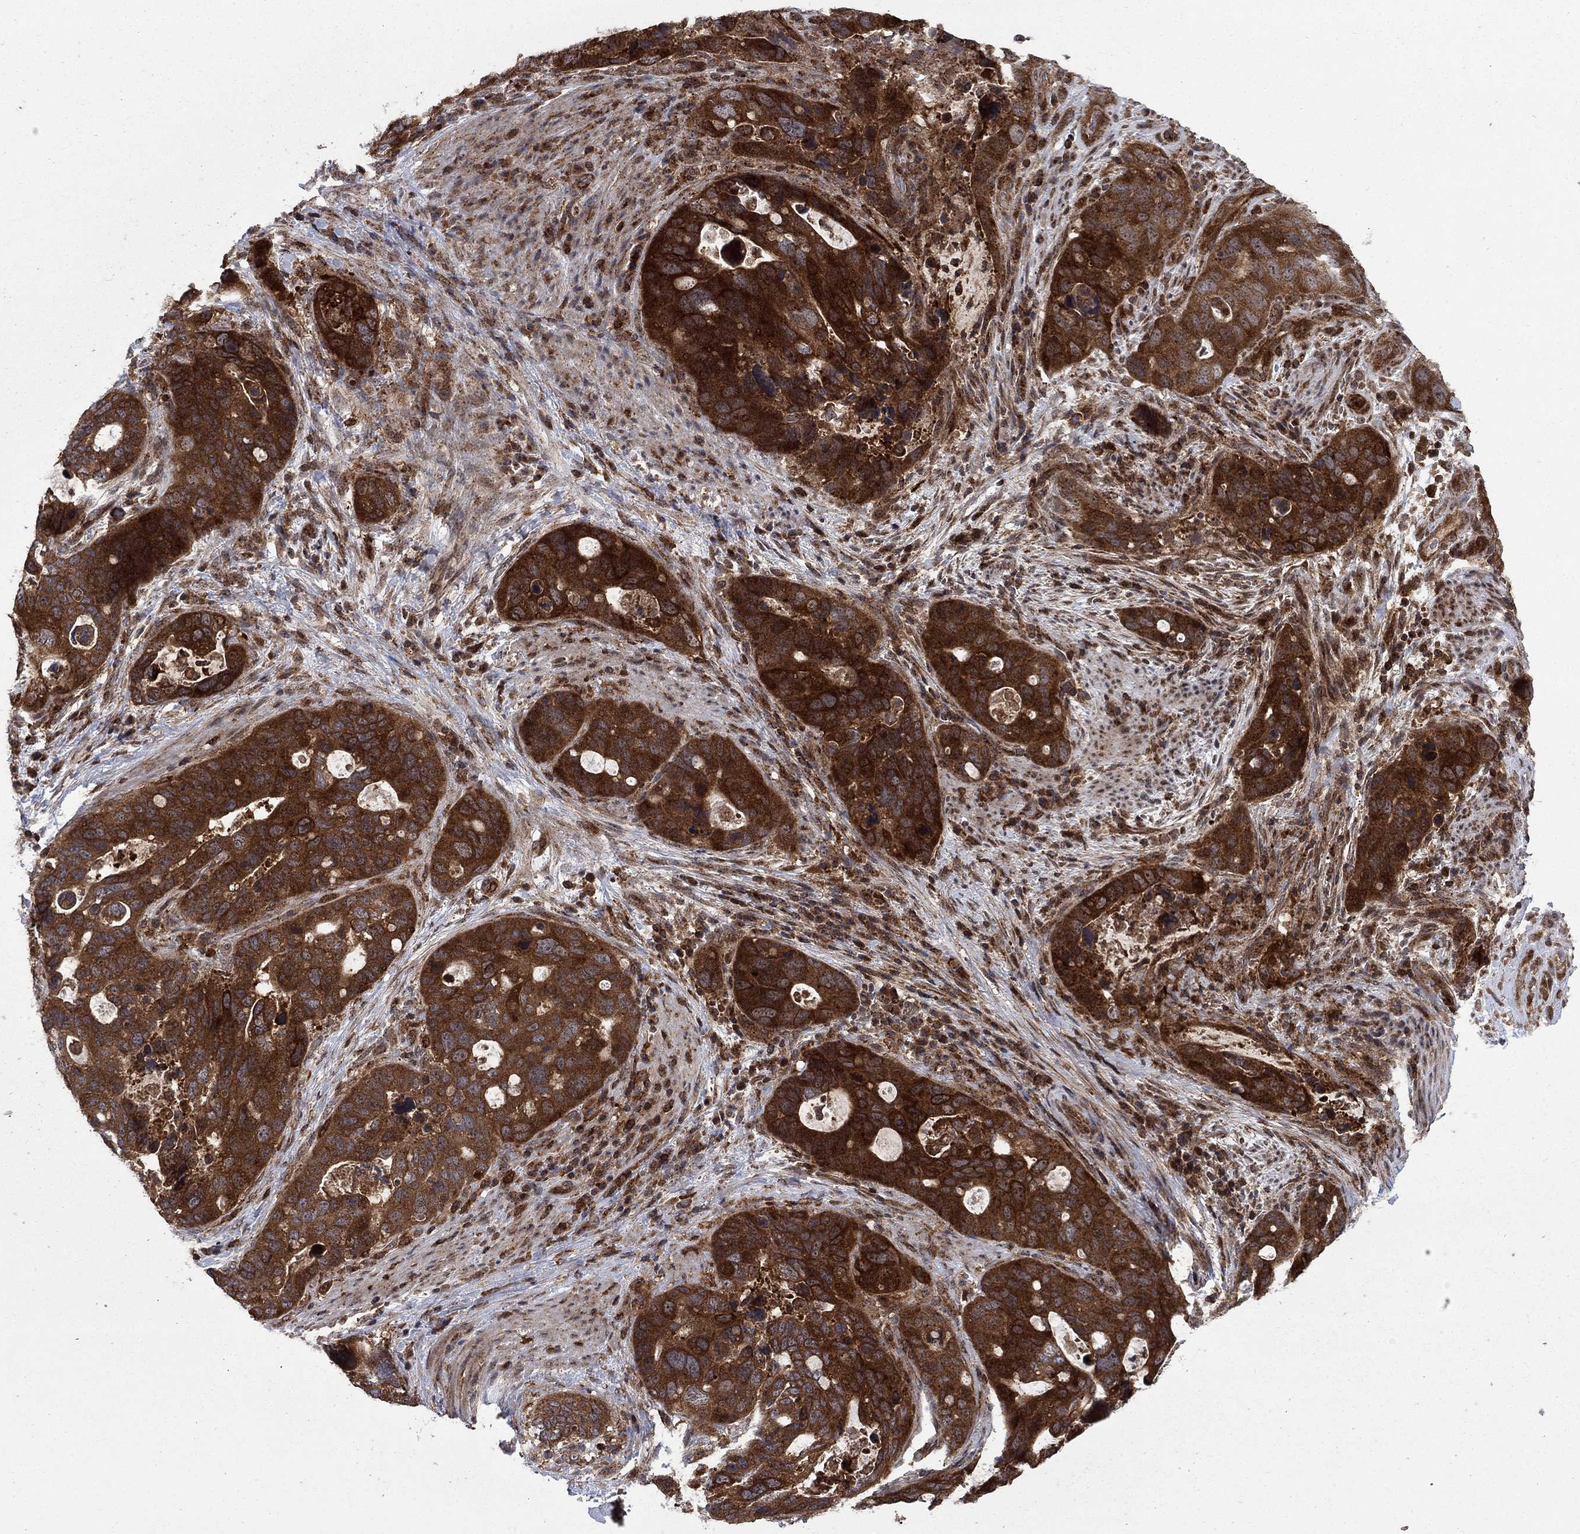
{"staining": {"intensity": "strong", "quantity": ">75%", "location": "cytoplasmic/membranous"}, "tissue": "stomach cancer", "cell_type": "Tumor cells", "image_type": "cancer", "snomed": [{"axis": "morphology", "description": "Adenocarcinoma, NOS"}, {"axis": "topography", "description": "Stomach"}], "caption": "Protein staining exhibits strong cytoplasmic/membranous positivity in about >75% of tumor cells in adenocarcinoma (stomach).", "gene": "IFI35", "patient": {"sex": "male", "age": 54}}